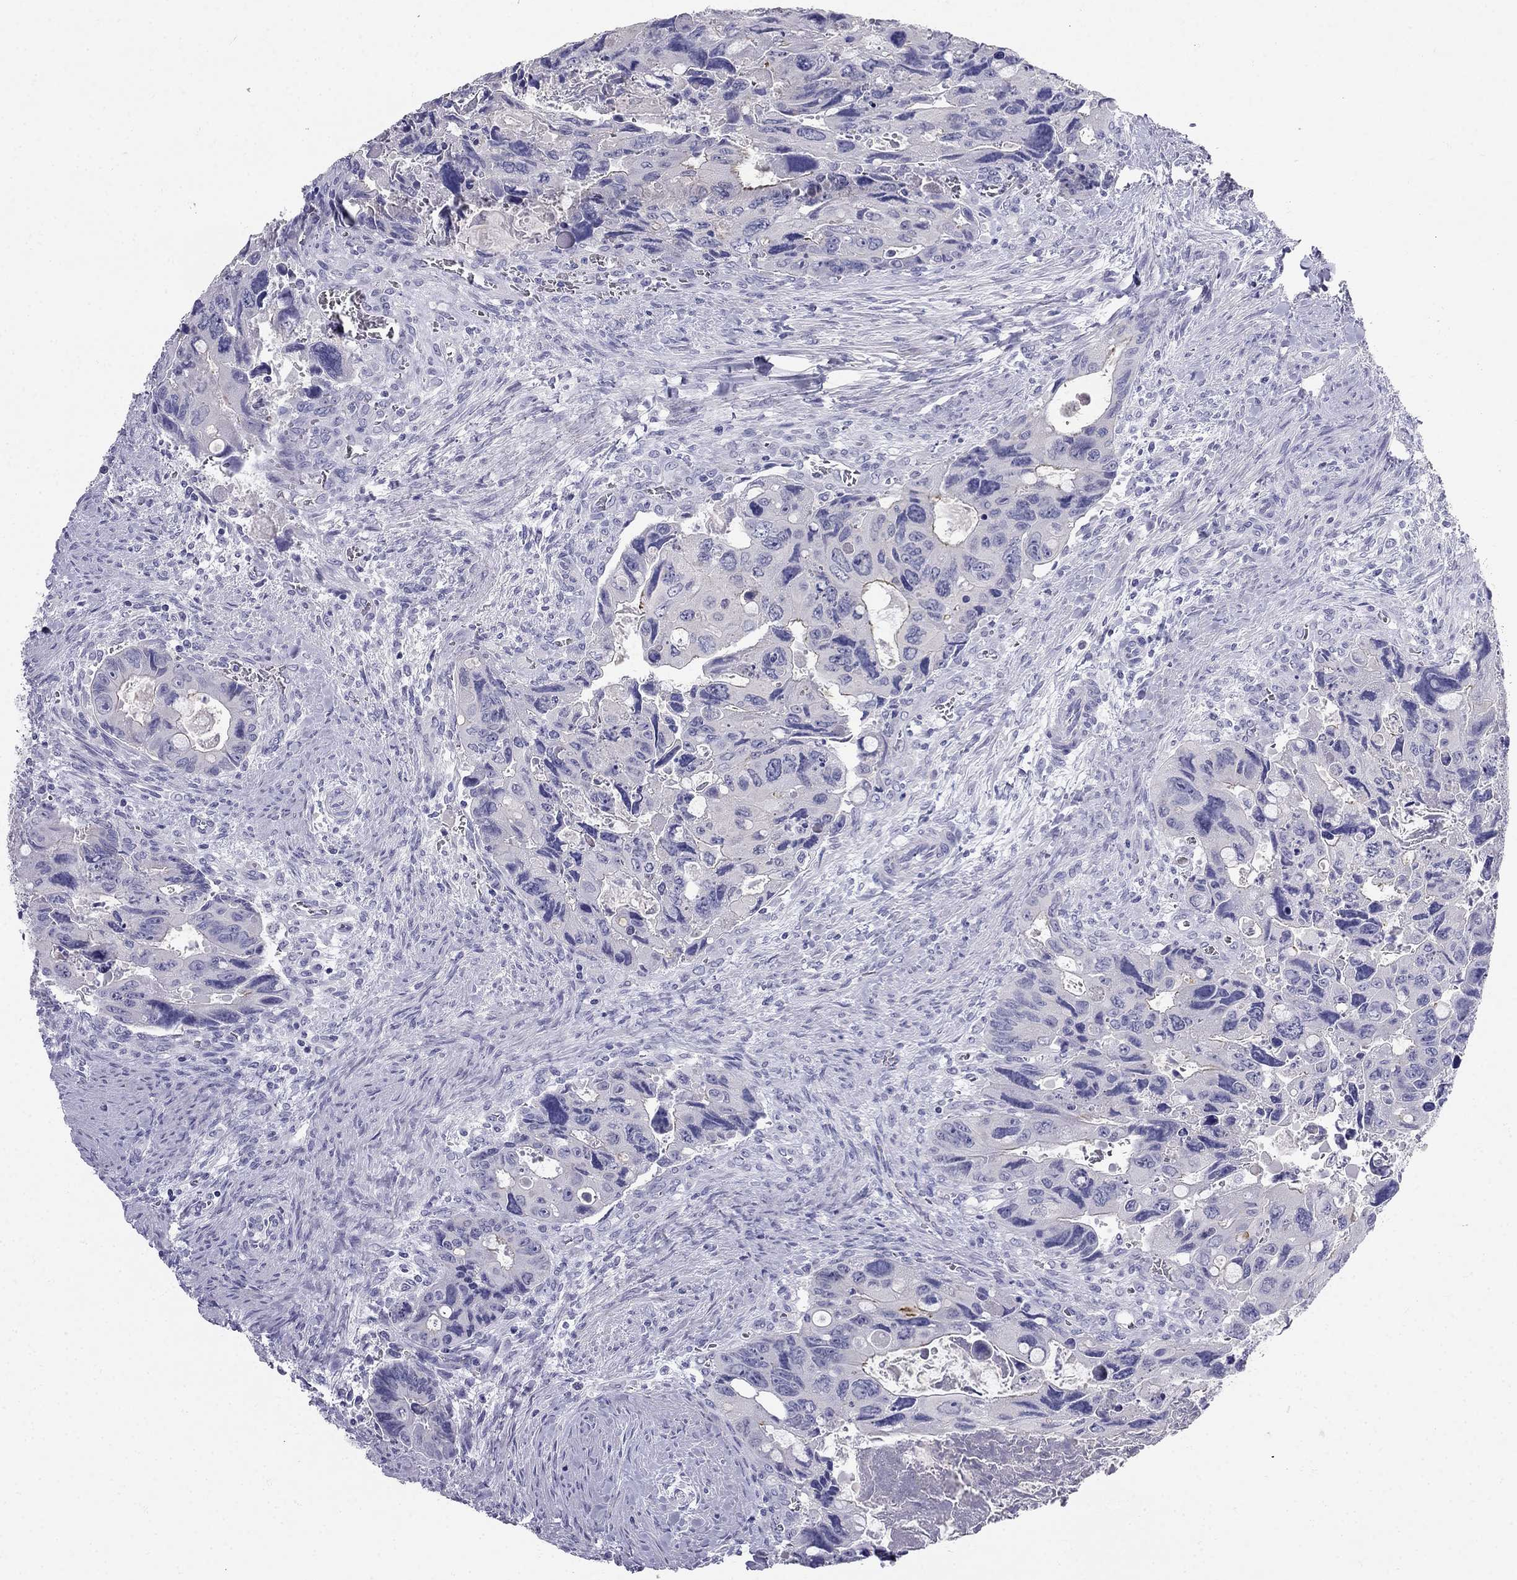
{"staining": {"intensity": "negative", "quantity": "none", "location": "none"}, "tissue": "colorectal cancer", "cell_type": "Tumor cells", "image_type": "cancer", "snomed": [{"axis": "morphology", "description": "Adenocarcinoma, NOS"}, {"axis": "topography", "description": "Rectum"}], "caption": "Tumor cells are negative for brown protein staining in colorectal cancer. (DAB (3,3'-diaminobenzidine) immunohistochemistry (IHC), high magnification).", "gene": "RFLNA", "patient": {"sex": "male", "age": 62}}